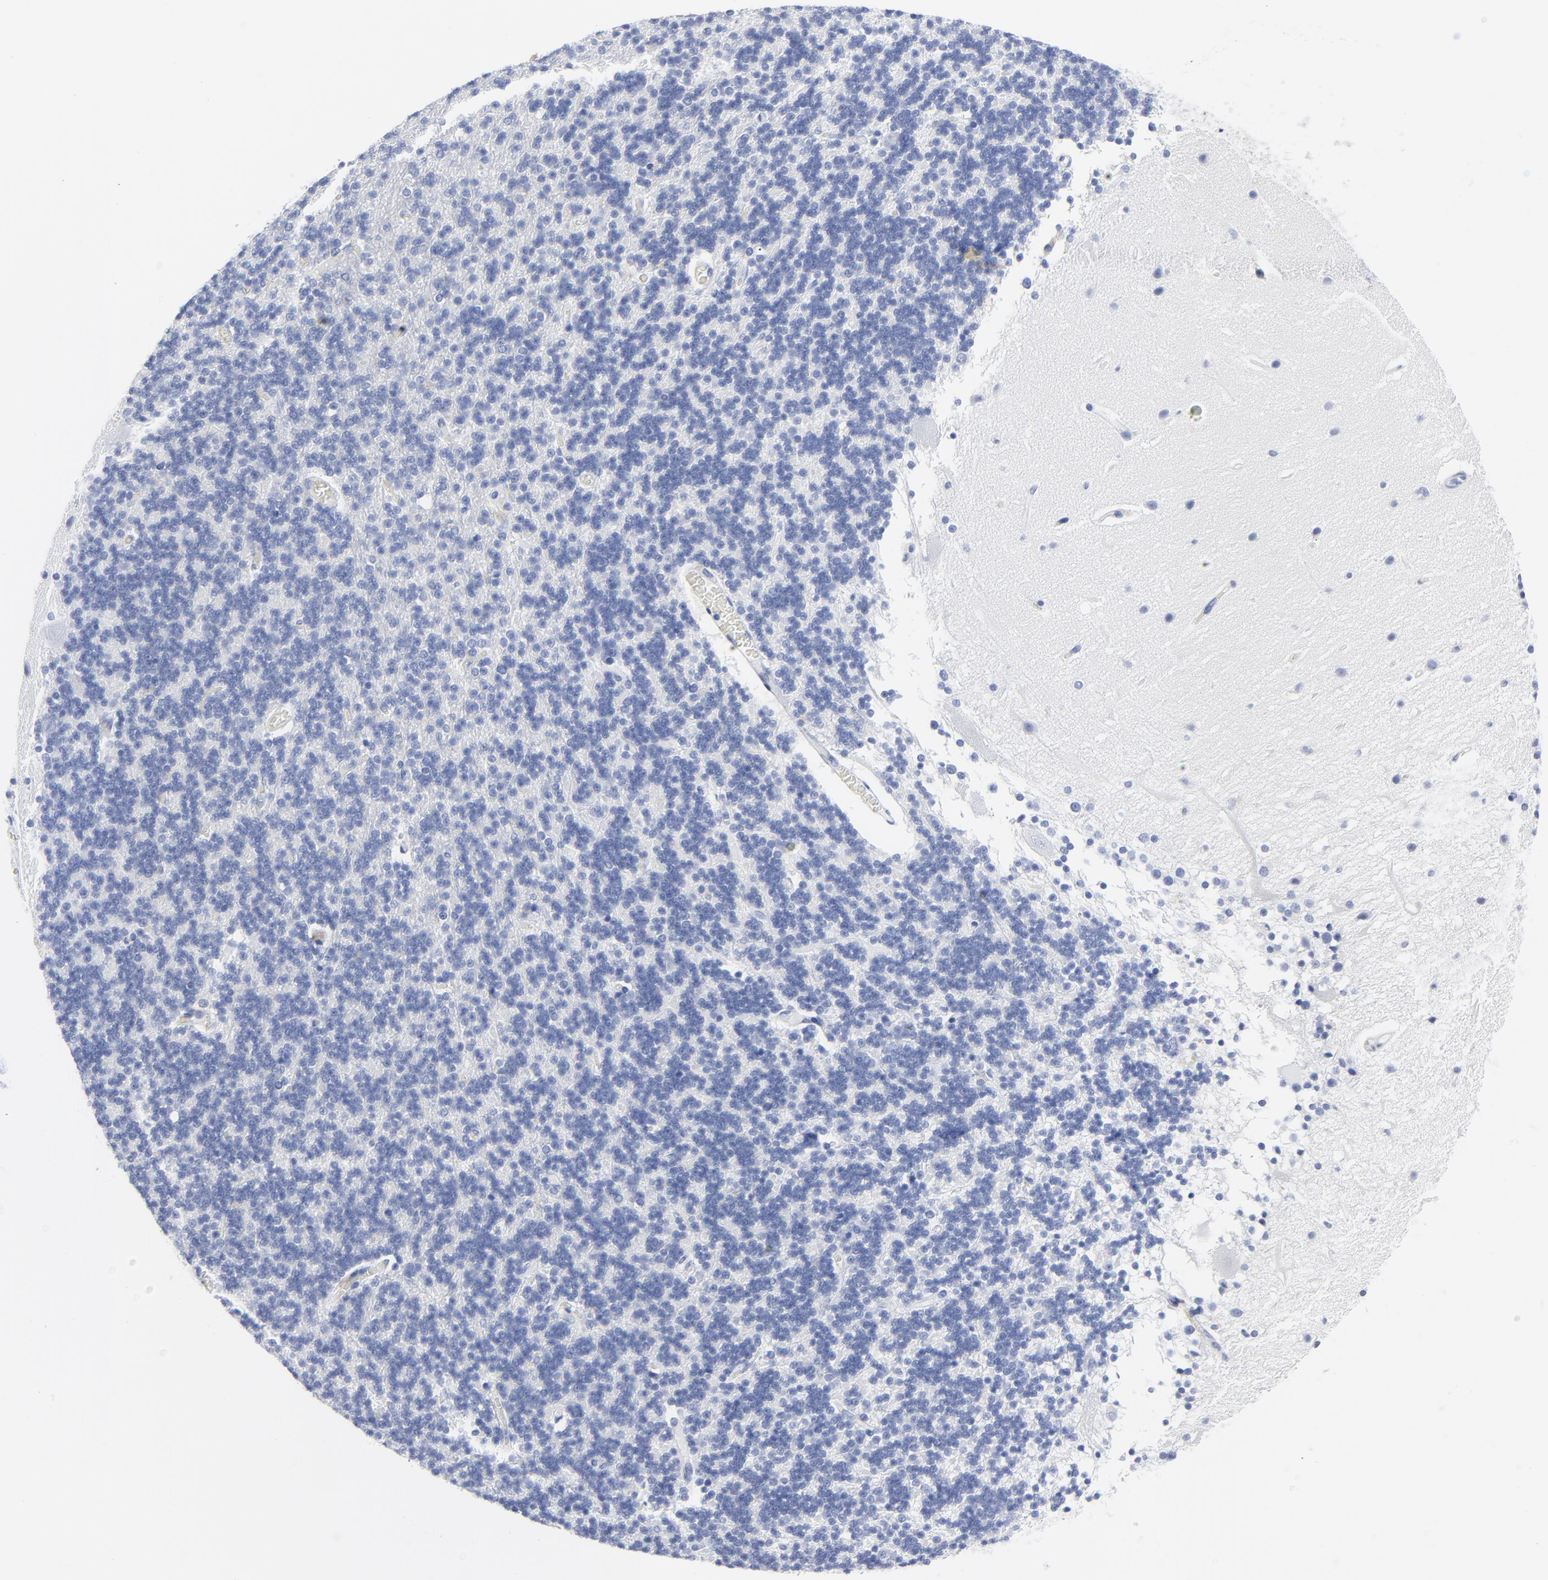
{"staining": {"intensity": "negative", "quantity": "none", "location": "none"}, "tissue": "cerebellum", "cell_type": "Cells in granular layer", "image_type": "normal", "snomed": [{"axis": "morphology", "description": "Normal tissue, NOS"}, {"axis": "topography", "description": "Cerebellum"}], "caption": "The image displays no staining of cells in granular layer in normal cerebellum.", "gene": "STAT2", "patient": {"sex": "female", "age": 54}}